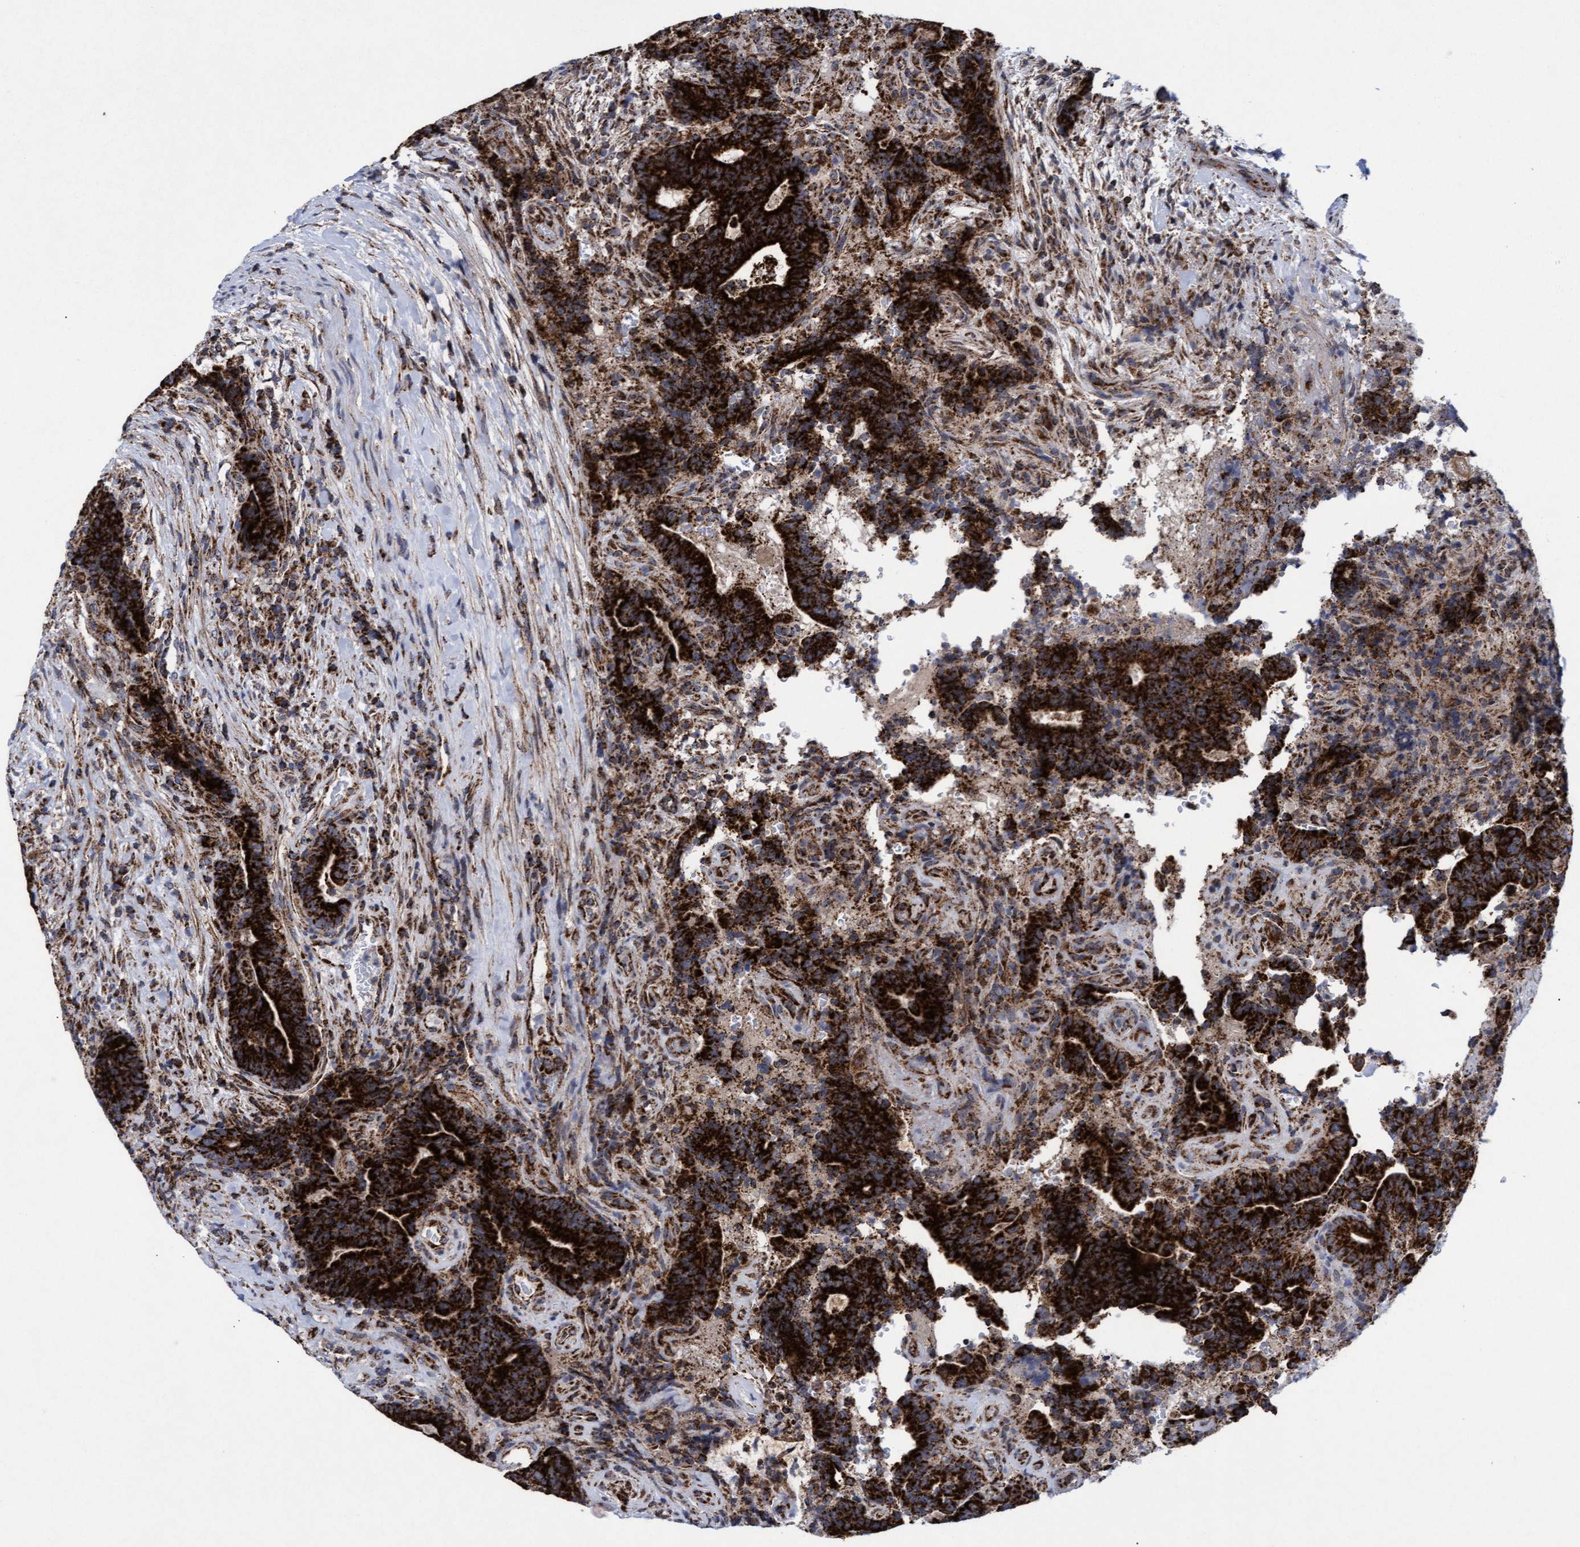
{"staining": {"intensity": "strong", "quantity": ">75%", "location": "cytoplasmic/membranous"}, "tissue": "colorectal cancer", "cell_type": "Tumor cells", "image_type": "cancer", "snomed": [{"axis": "morphology", "description": "Normal tissue, NOS"}, {"axis": "morphology", "description": "Adenocarcinoma, NOS"}, {"axis": "topography", "description": "Colon"}], "caption": "A brown stain highlights strong cytoplasmic/membranous staining of a protein in colorectal cancer (adenocarcinoma) tumor cells.", "gene": "MRPL38", "patient": {"sex": "female", "age": 75}}